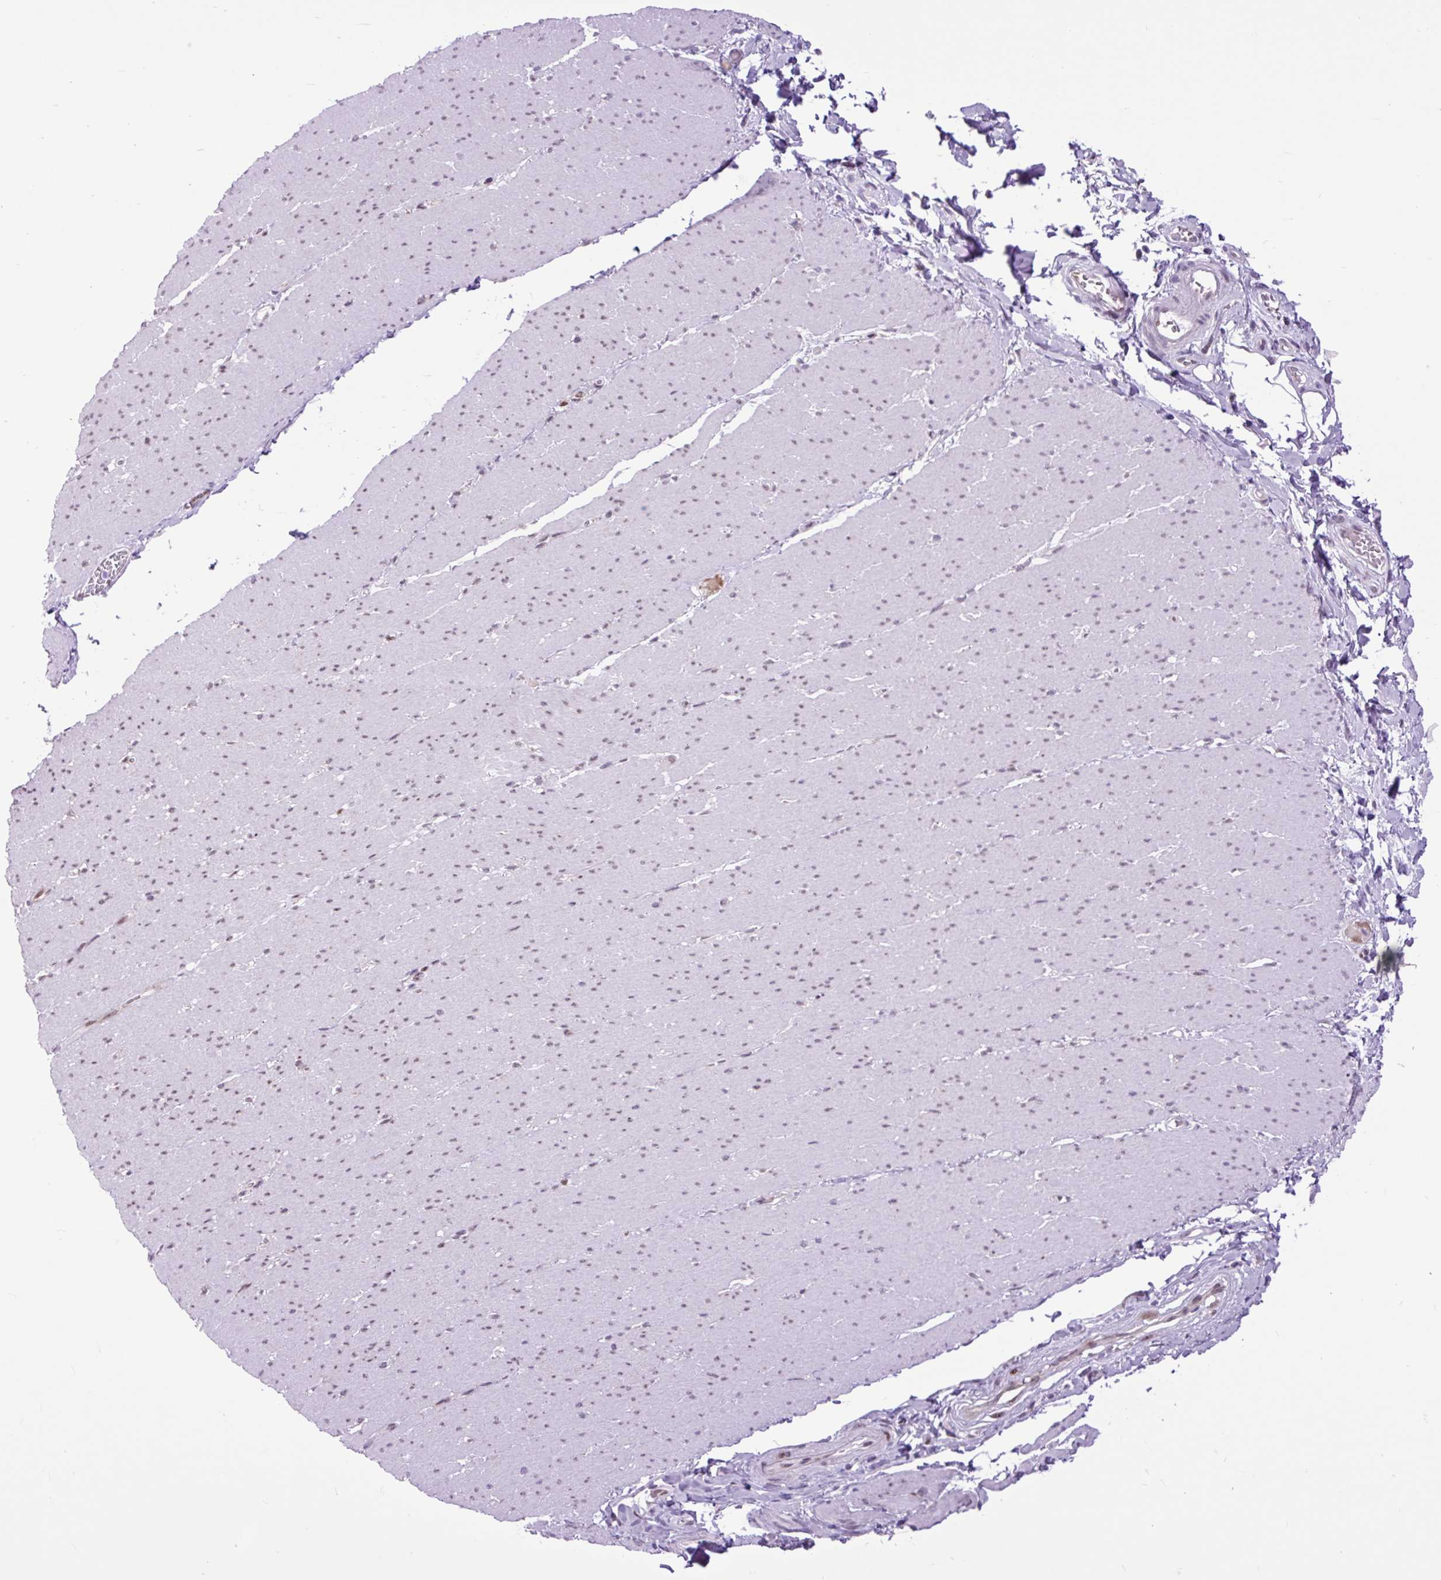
{"staining": {"intensity": "weak", "quantity": "25%-75%", "location": "nuclear"}, "tissue": "smooth muscle", "cell_type": "Smooth muscle cells", "image_type": "normal", "snomed": [{"axis": "morphology", "description": "Normal tissue, NOS"}, {"axis": "topography", "description": "Smooth muscle"}, {"axis": "topography", "description": "Rectum"}], "caption": "Brown immunohistochemical staining in normal smooth muscle reveals weak nuclear positivity in about 25%-75% of smooth muscle cells. (Brightfield microscopy of DAB IHC at high magnification).", "gene": "CLK2", "patient": {"sex": "male", "age": 53}}